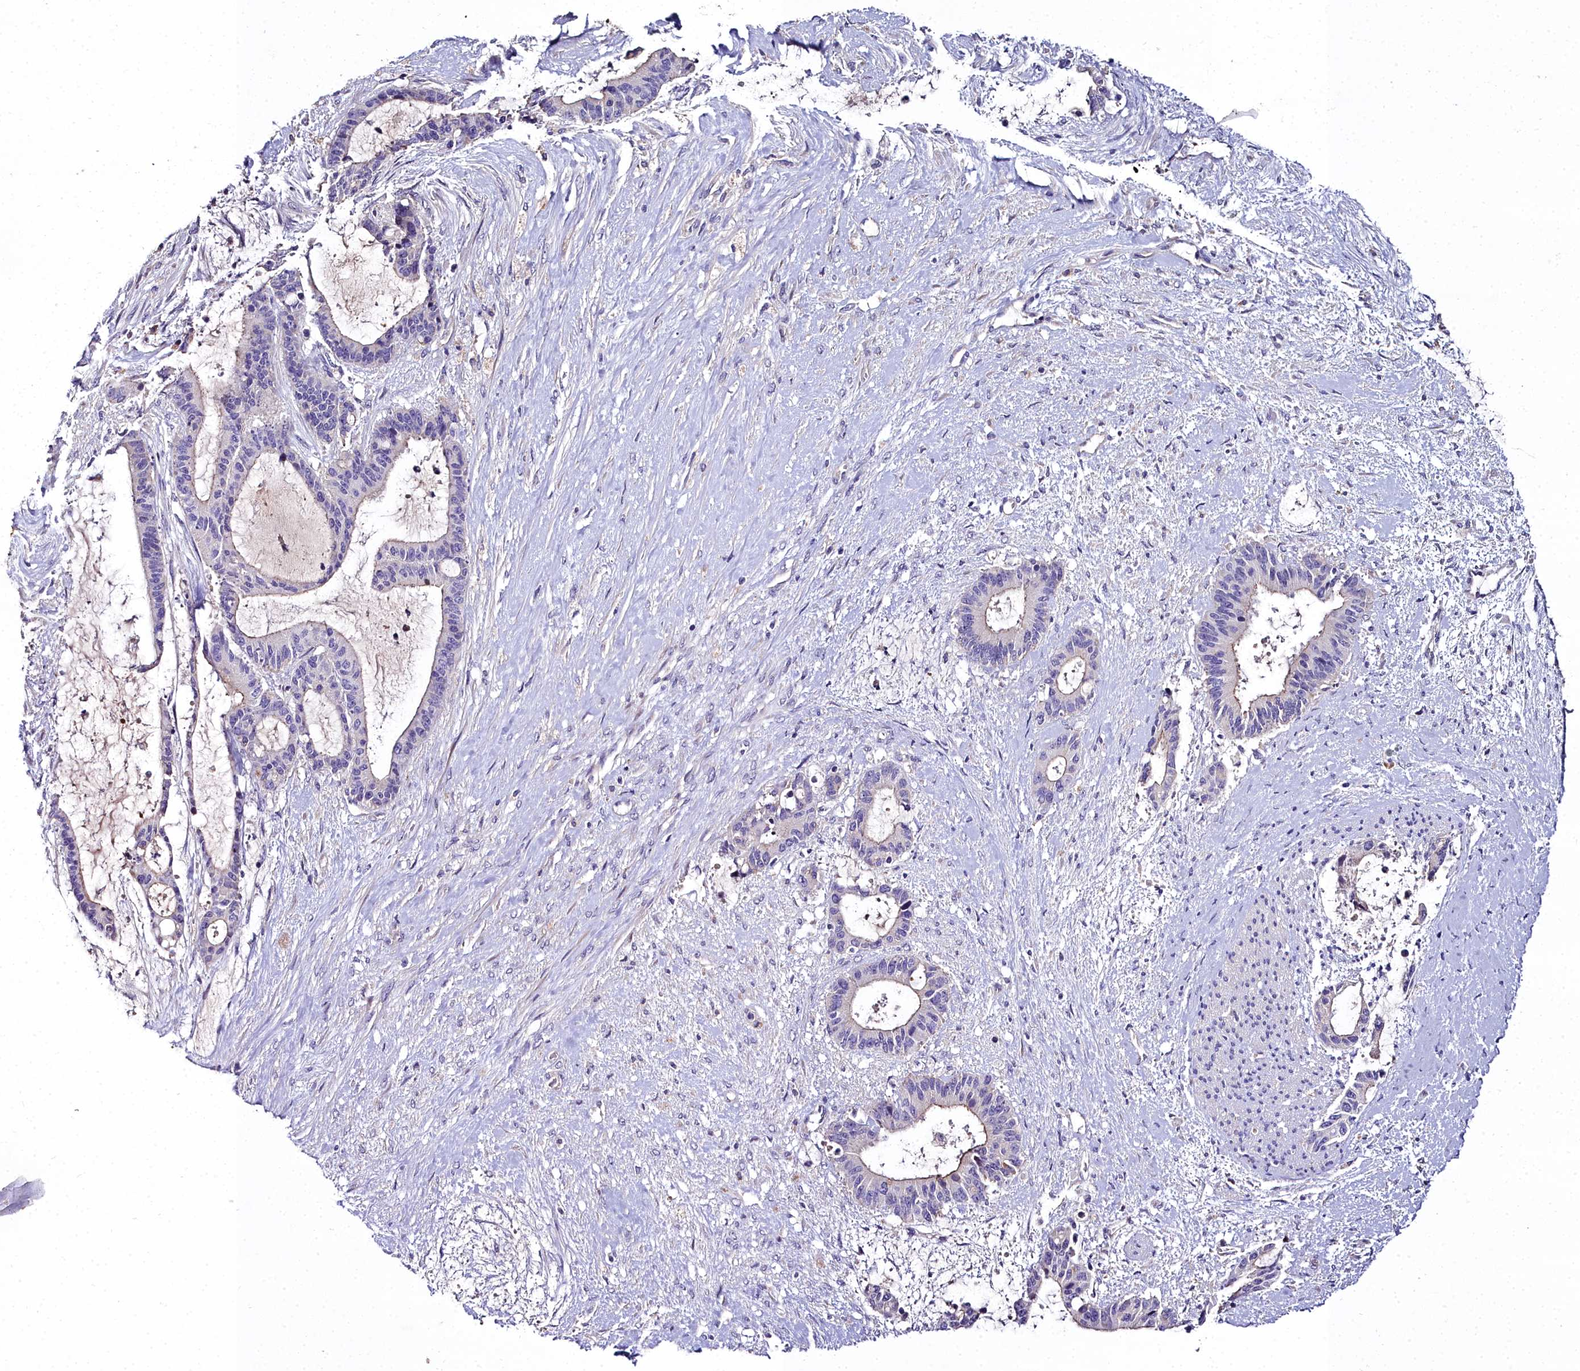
{"staining": {"intensity": "negative", "quantity": "none", "location": "none"}, "tissue": "liver cancer", "cell_type": "Tumor cells", "image_type": "cancer", "snomed": [{"axis": "morphology", "description": "Normal tissue, NOS"}, {"axis": "morphology", "description": "Cholangiocarcinoma"}, {"axis": "topography", "description": "Liver"}, {"axis": "topography", "description": "Peripheral nerve tissue"}], "caption": "Photomicrograph shows no significant protein staining in tumor cells of liver cancer (cholangiocarcinoma). Brightfield microscopy of immunohistochemistry (IHC) stained with DAB (3,3'-diaminobenzidine) (brown) and hematoxylin (blue), captured at high magnification.", "gene": "NT5M", "patient": {"sex": "female", "age": 73}}